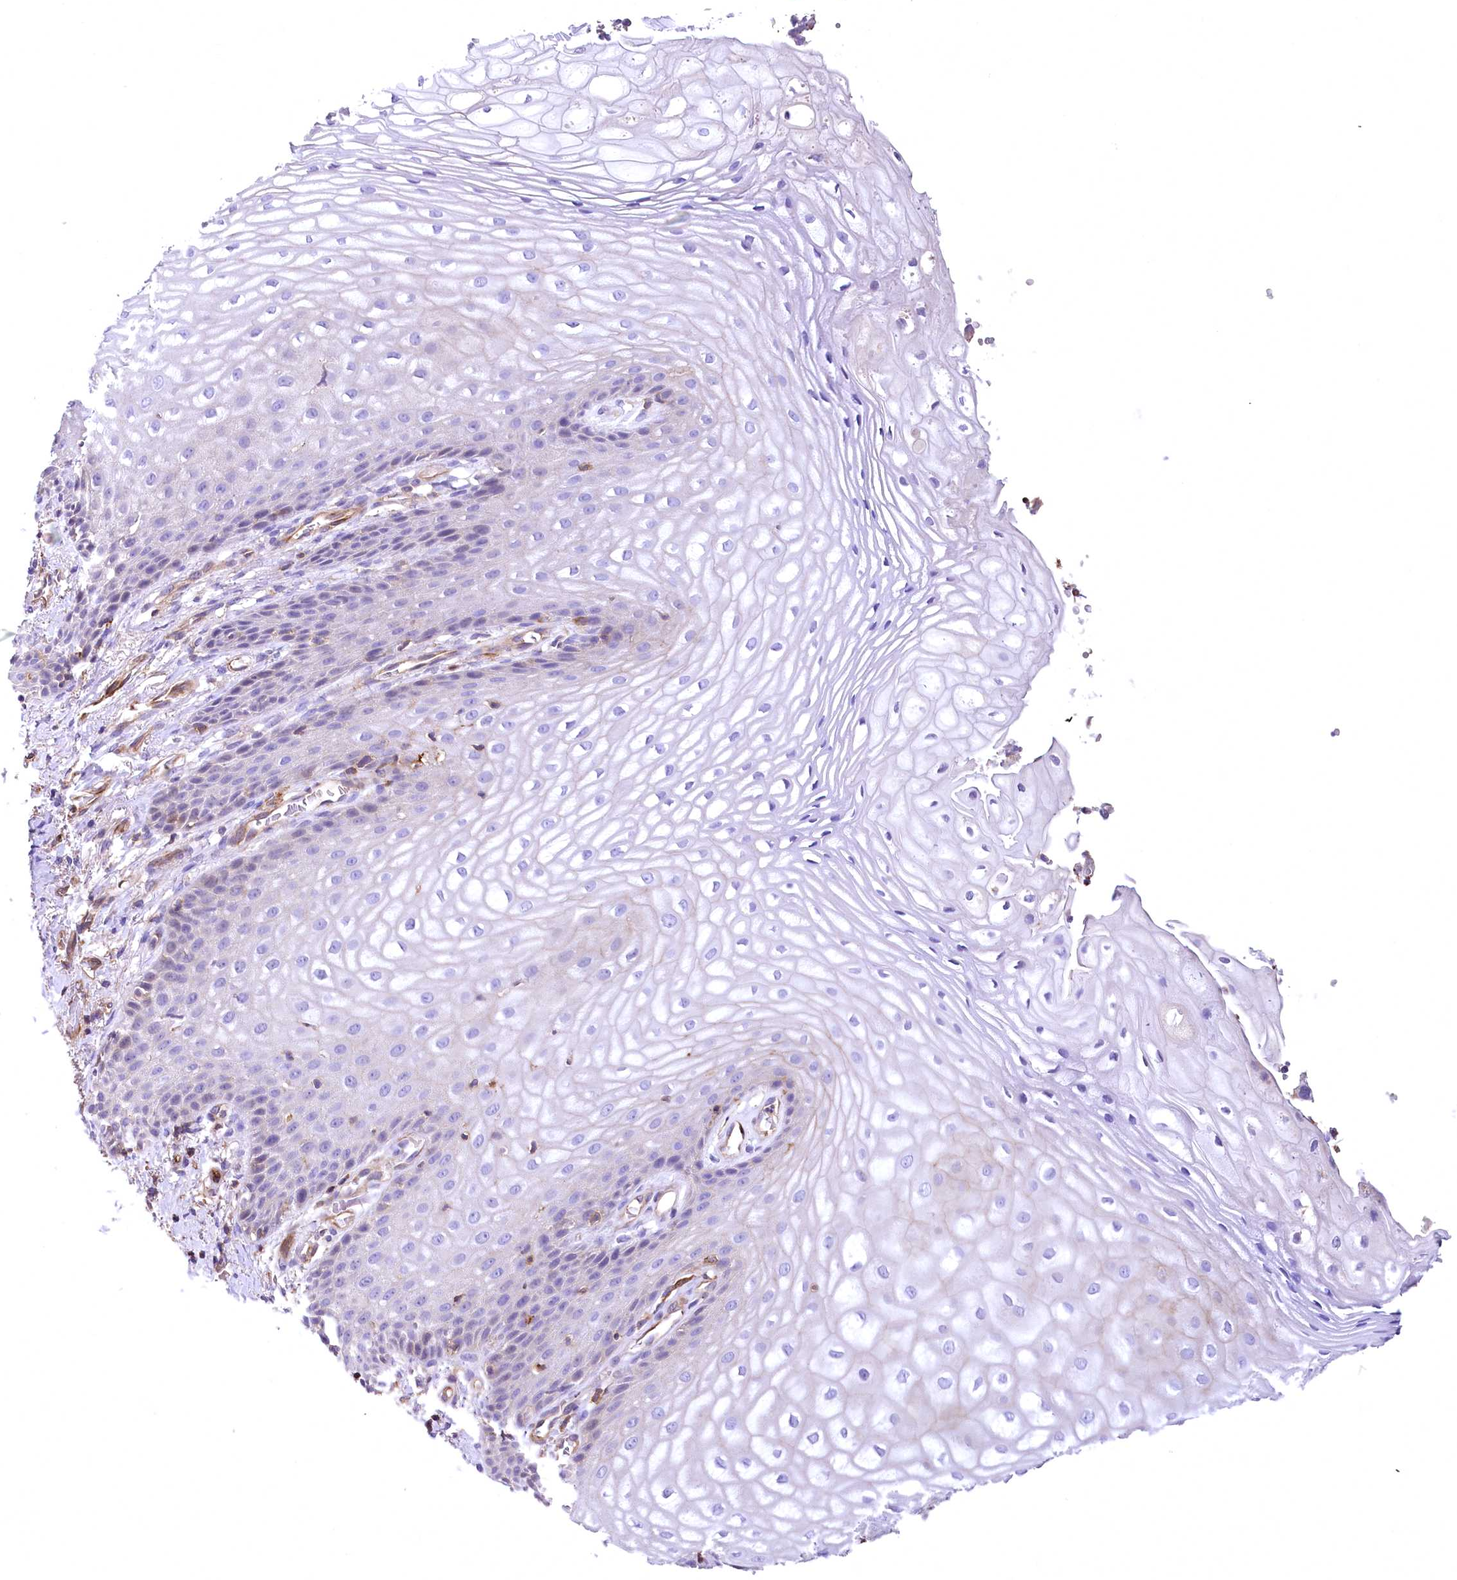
{"staining": {"intensity": "negative", "quantity": "none", "location": "none"}, "tissue": "vagina", "cell_type": "Squamous epithelial cells", "image_type": "normal", "snomed": [{"axis": "morphology", "description": "Normal tissue, NOS"}, {"axis": "topography", "description": "Vagina"}], "caption": "This is a histopathology image of immunohistochemistry (IHC) staining of normal vagina, which shows no expression in squamous epithelial cells.", "gene": "DPP3", "patient": {"sex": "female", "age": 60}}